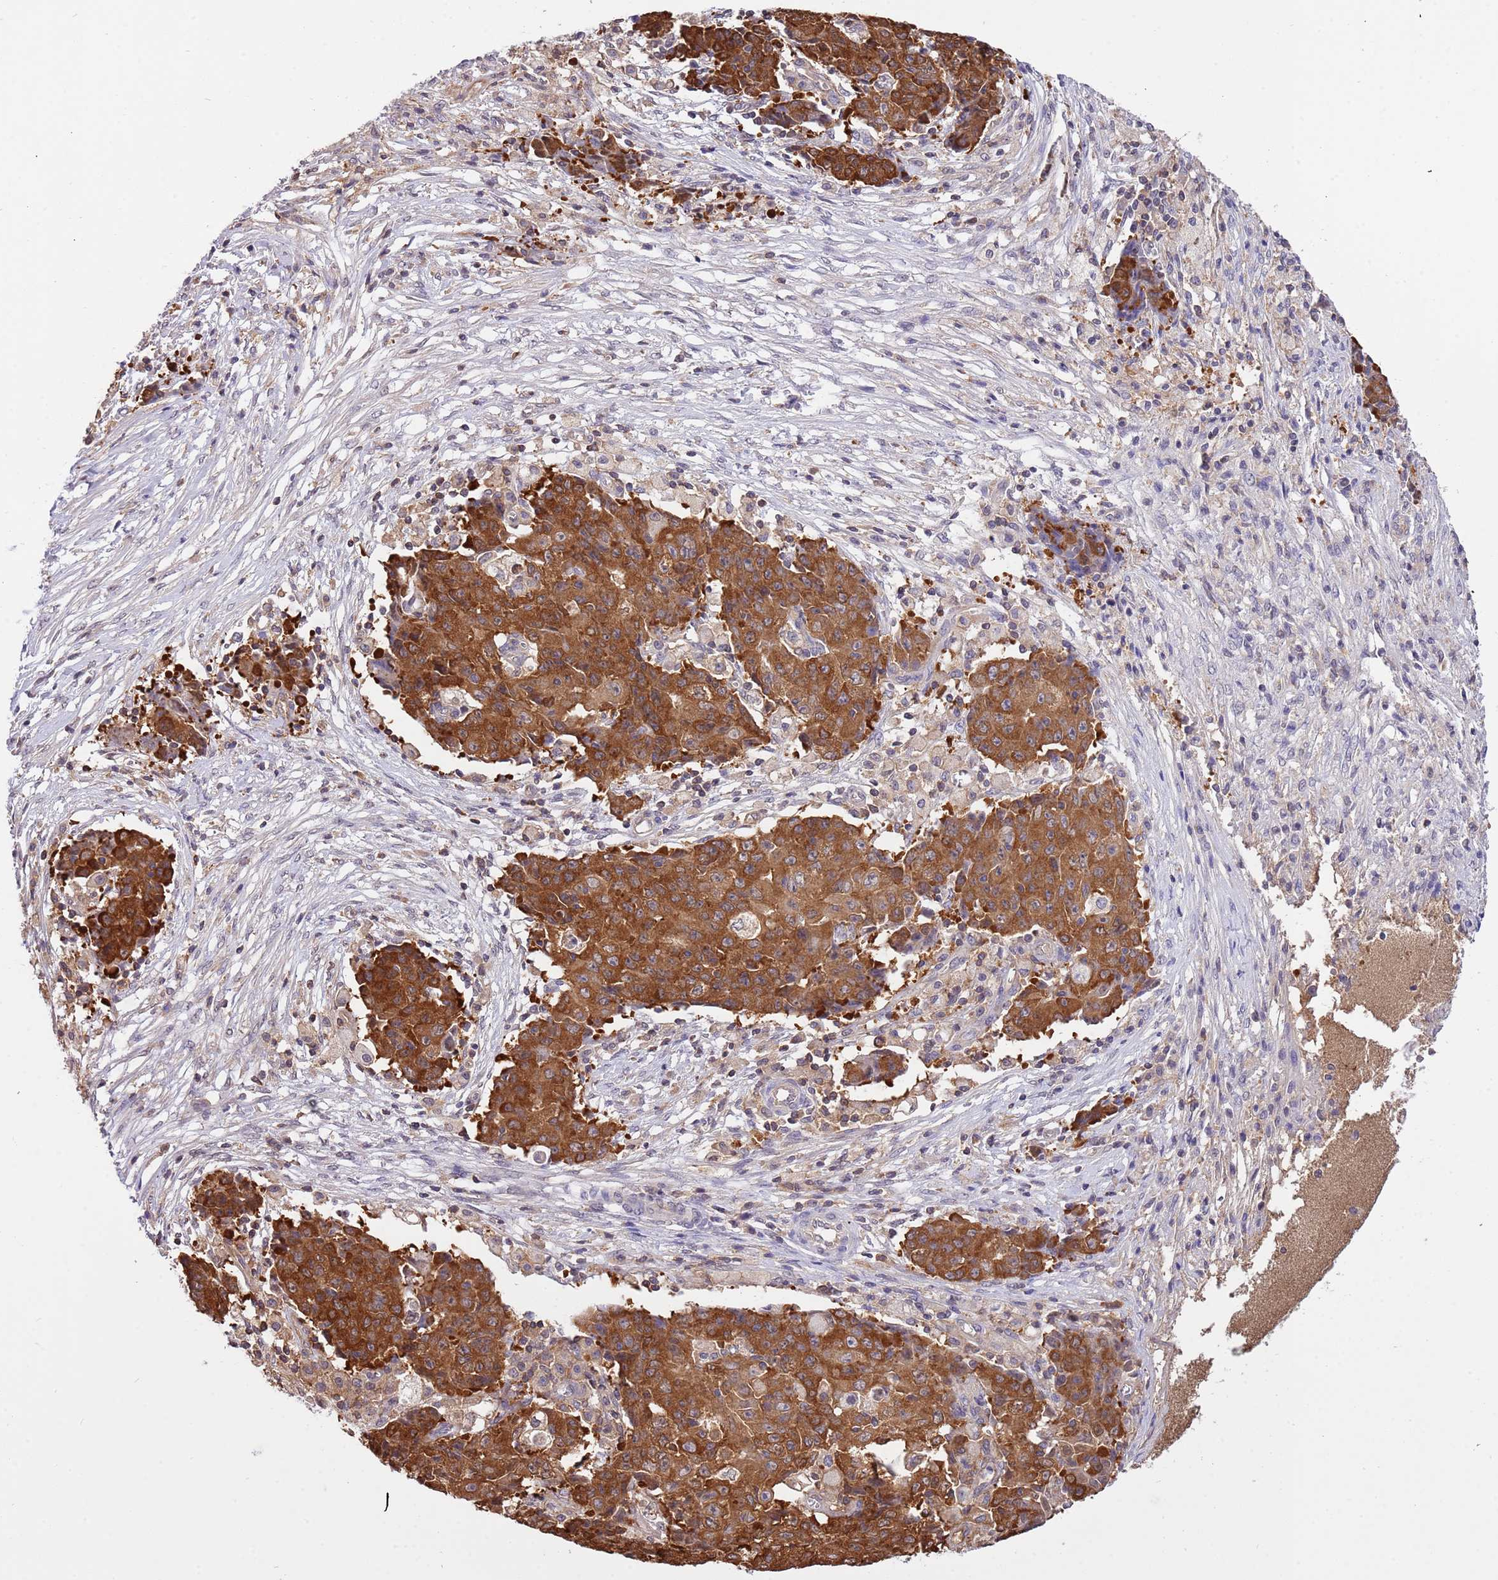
{"staining": {"intensity": "strong", "quantity": ">75%", "location": "cytoplasmic/membranous"}, "tissue": "ovarian cancer", "cell_type": "Tumor cells", "image_type": "cancer", "snomed": [{"axis": "morphology", "description": "Carcinoma, endometroid"}, {"axis": "topography", "description": "Ovary"}], "caption": "Immunohistochemistry (IHC) (DAB (3,3'-diaminobenzidine)) staining of human ovarian cancer (endometroid carcinoma) displays strong cytoplasmic/membranous protein staining in approximately >75% of tumor cells. (DAB IHC with brightfield microscopy, high magnification).", "gene": "STIP1", "patient": {"sex": "female", "age": 42}}